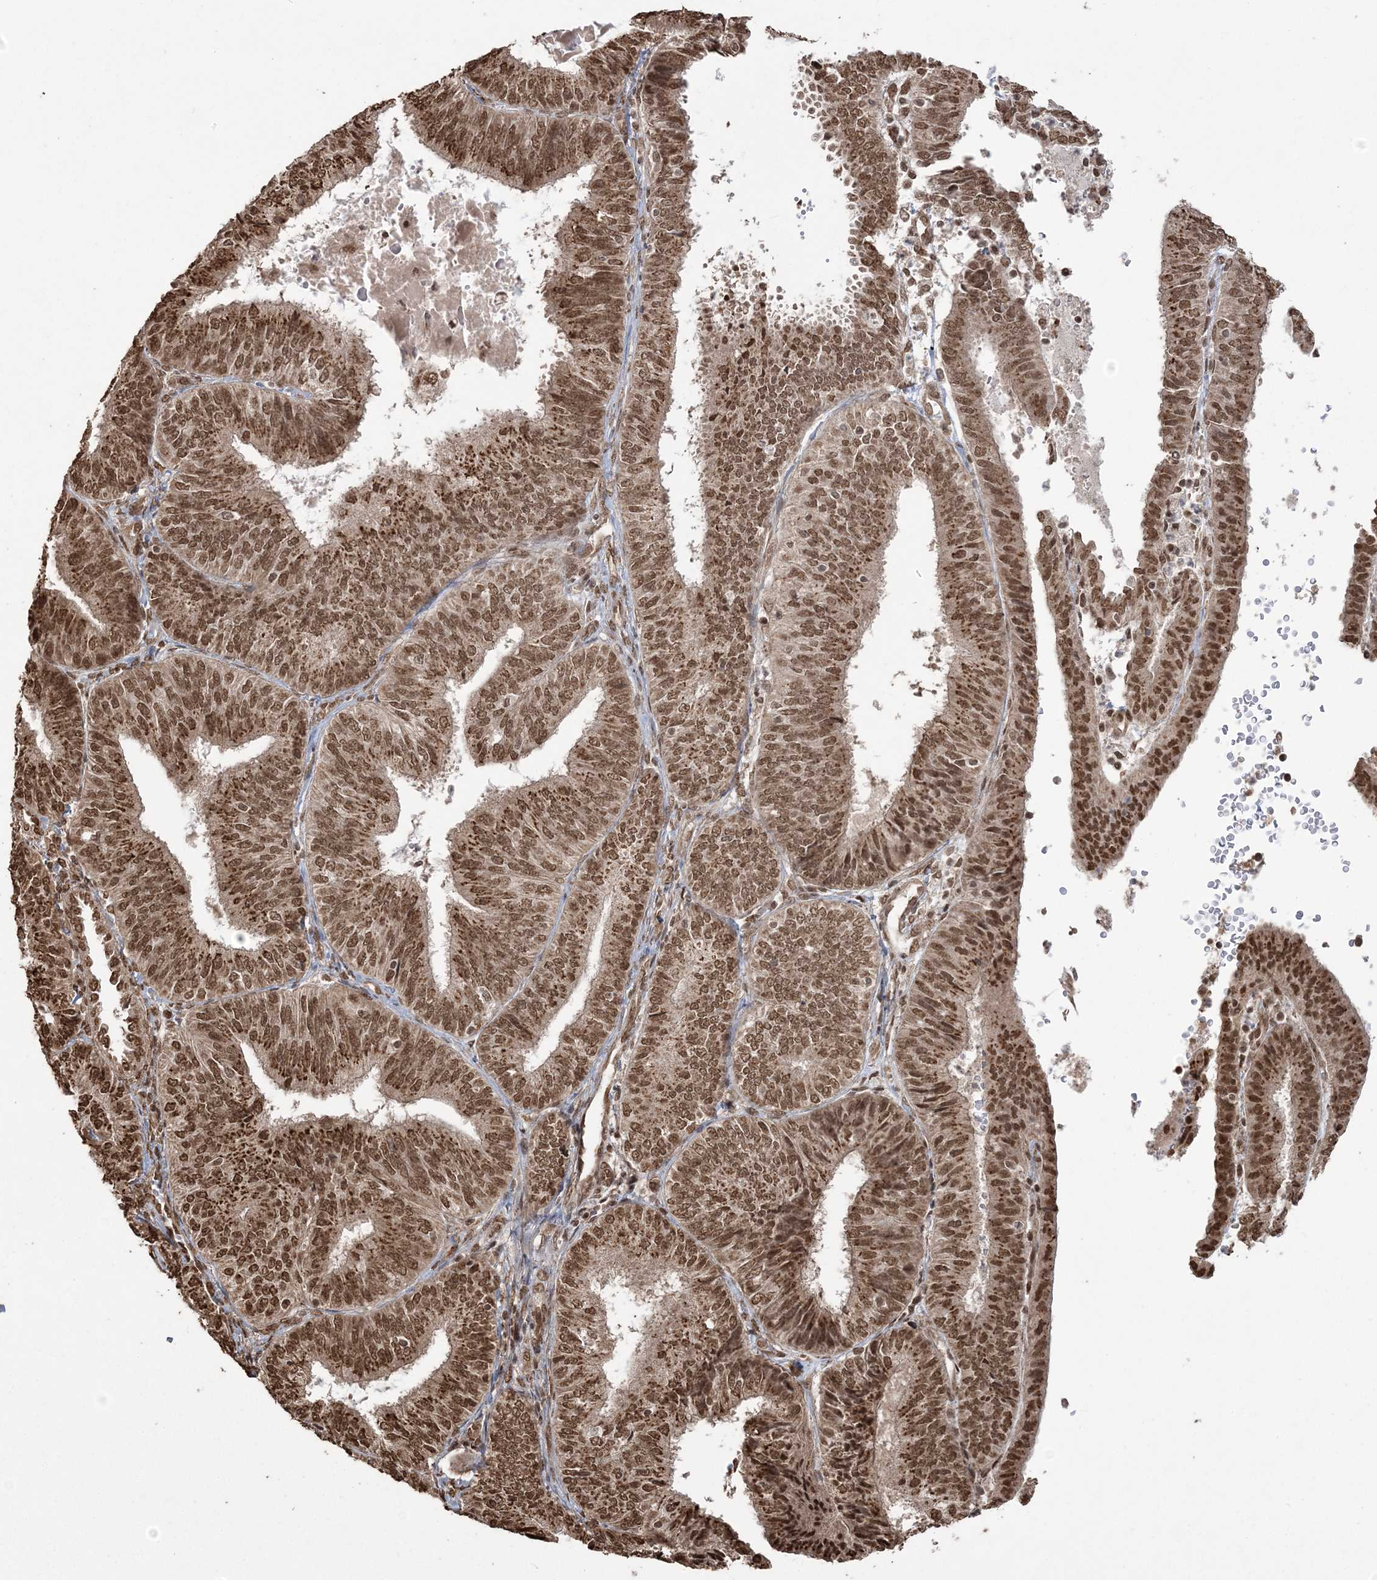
{"staining": {"intensity": "strong", "quantity": ">75%", "location": "cytoplasmic/membranous,nuclear"}, "tissue": "endometrial cancer", "cell_type": "Tumor cells", "image_type": "cancer", "snomed": [{"axis": "morphology", "description": "Adenocarcinoma, NOS"}, {"axis": "topography", "description": "Endometrium"}], "caption": "The immunohistochemical stain shows strong cytoplasmic/membranous and nuclear staining in tumor cells of endometrial adenocarcinoma tissue.", "gene": "ZNF839", "patient": {"sex": "female", "age": 58}}